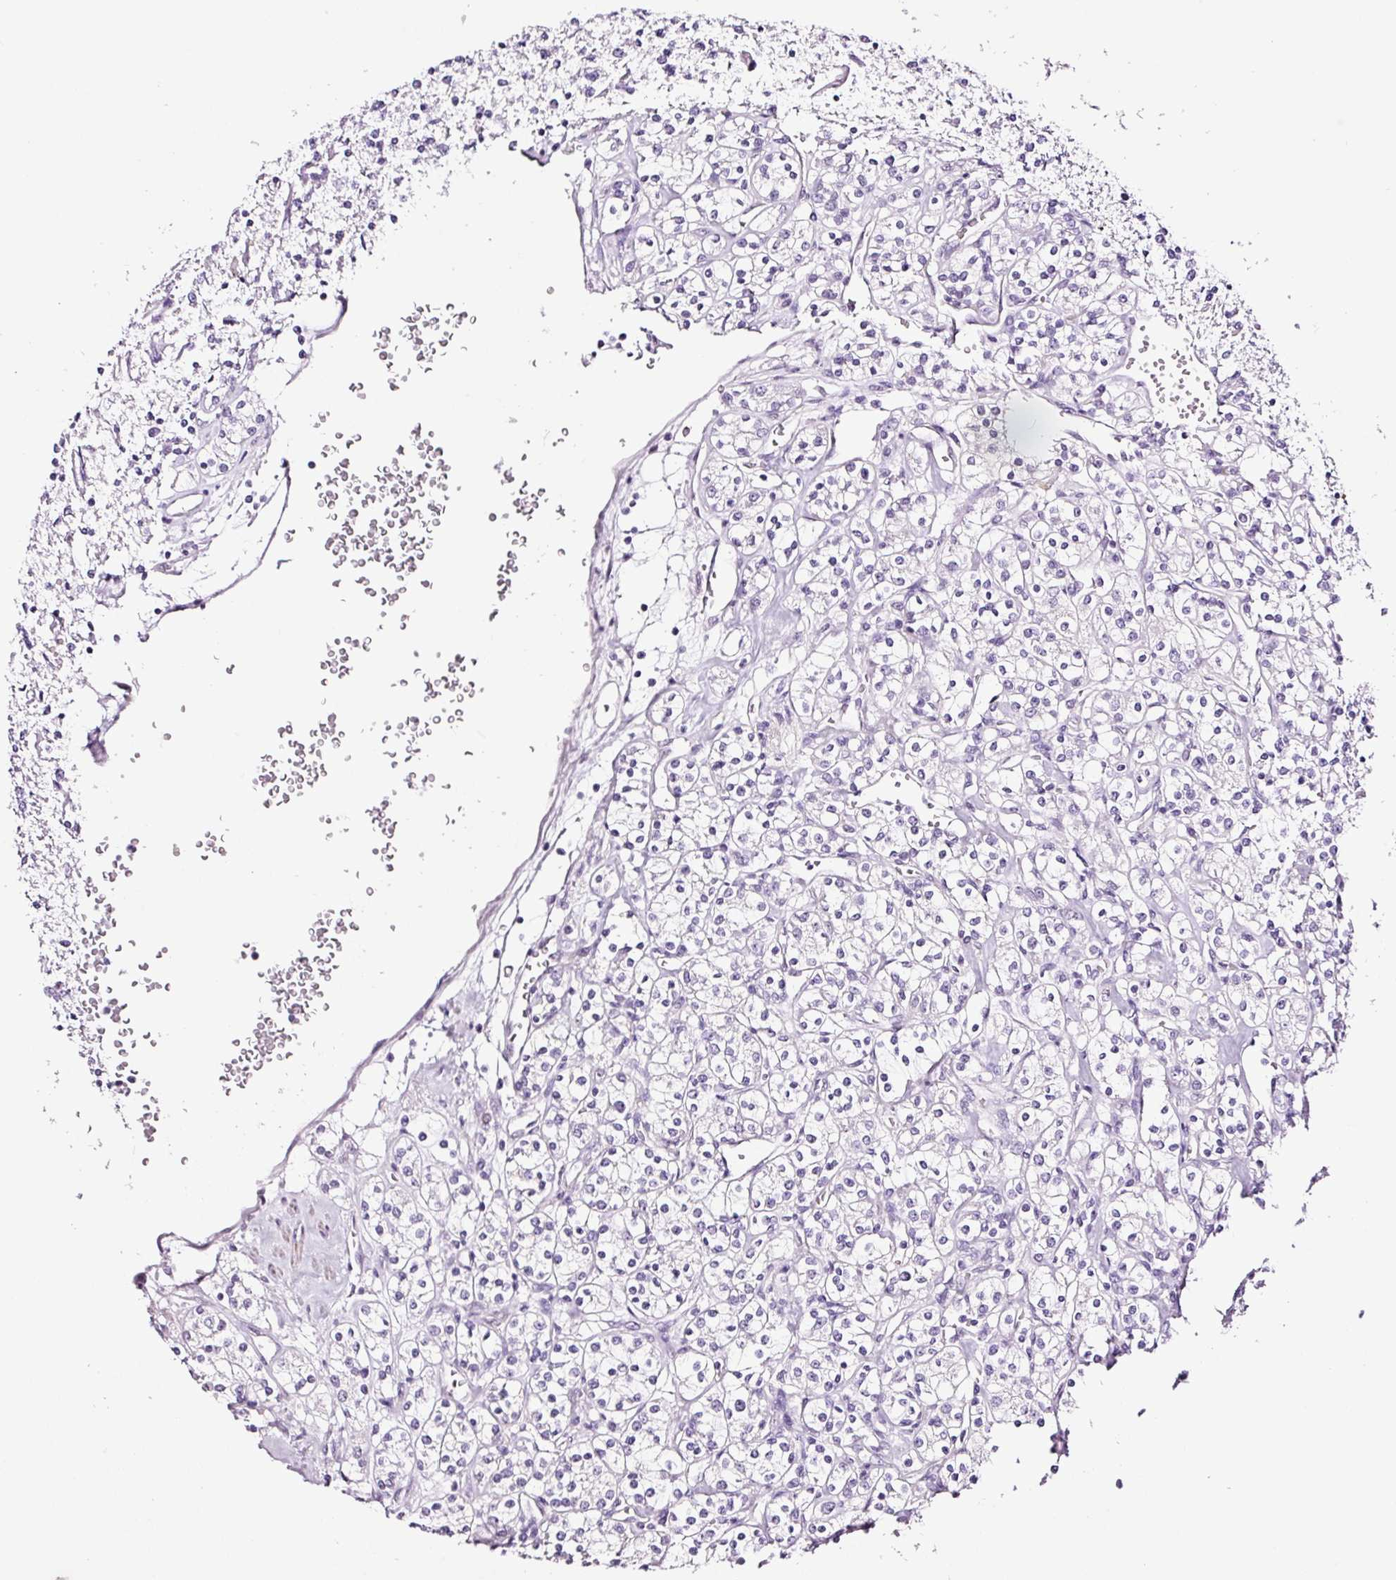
{"staining": {"intensity": "negative", "quantity": "none", "location": "none"}, "tissue": "renal cancer", "cell_type": "Tumor cells", "image_type": "cancer", "snomed": [{"axis": "morphology", "description": "Adenocarcinoma, NOS"}, {"axis": "topography", "description": "Kidney"}], "caption": "IHC of human renal cancer demonstrates no staining in tumor cells.", "gene": "RTF2", "patient": {"sex": "male", "age": 77}}